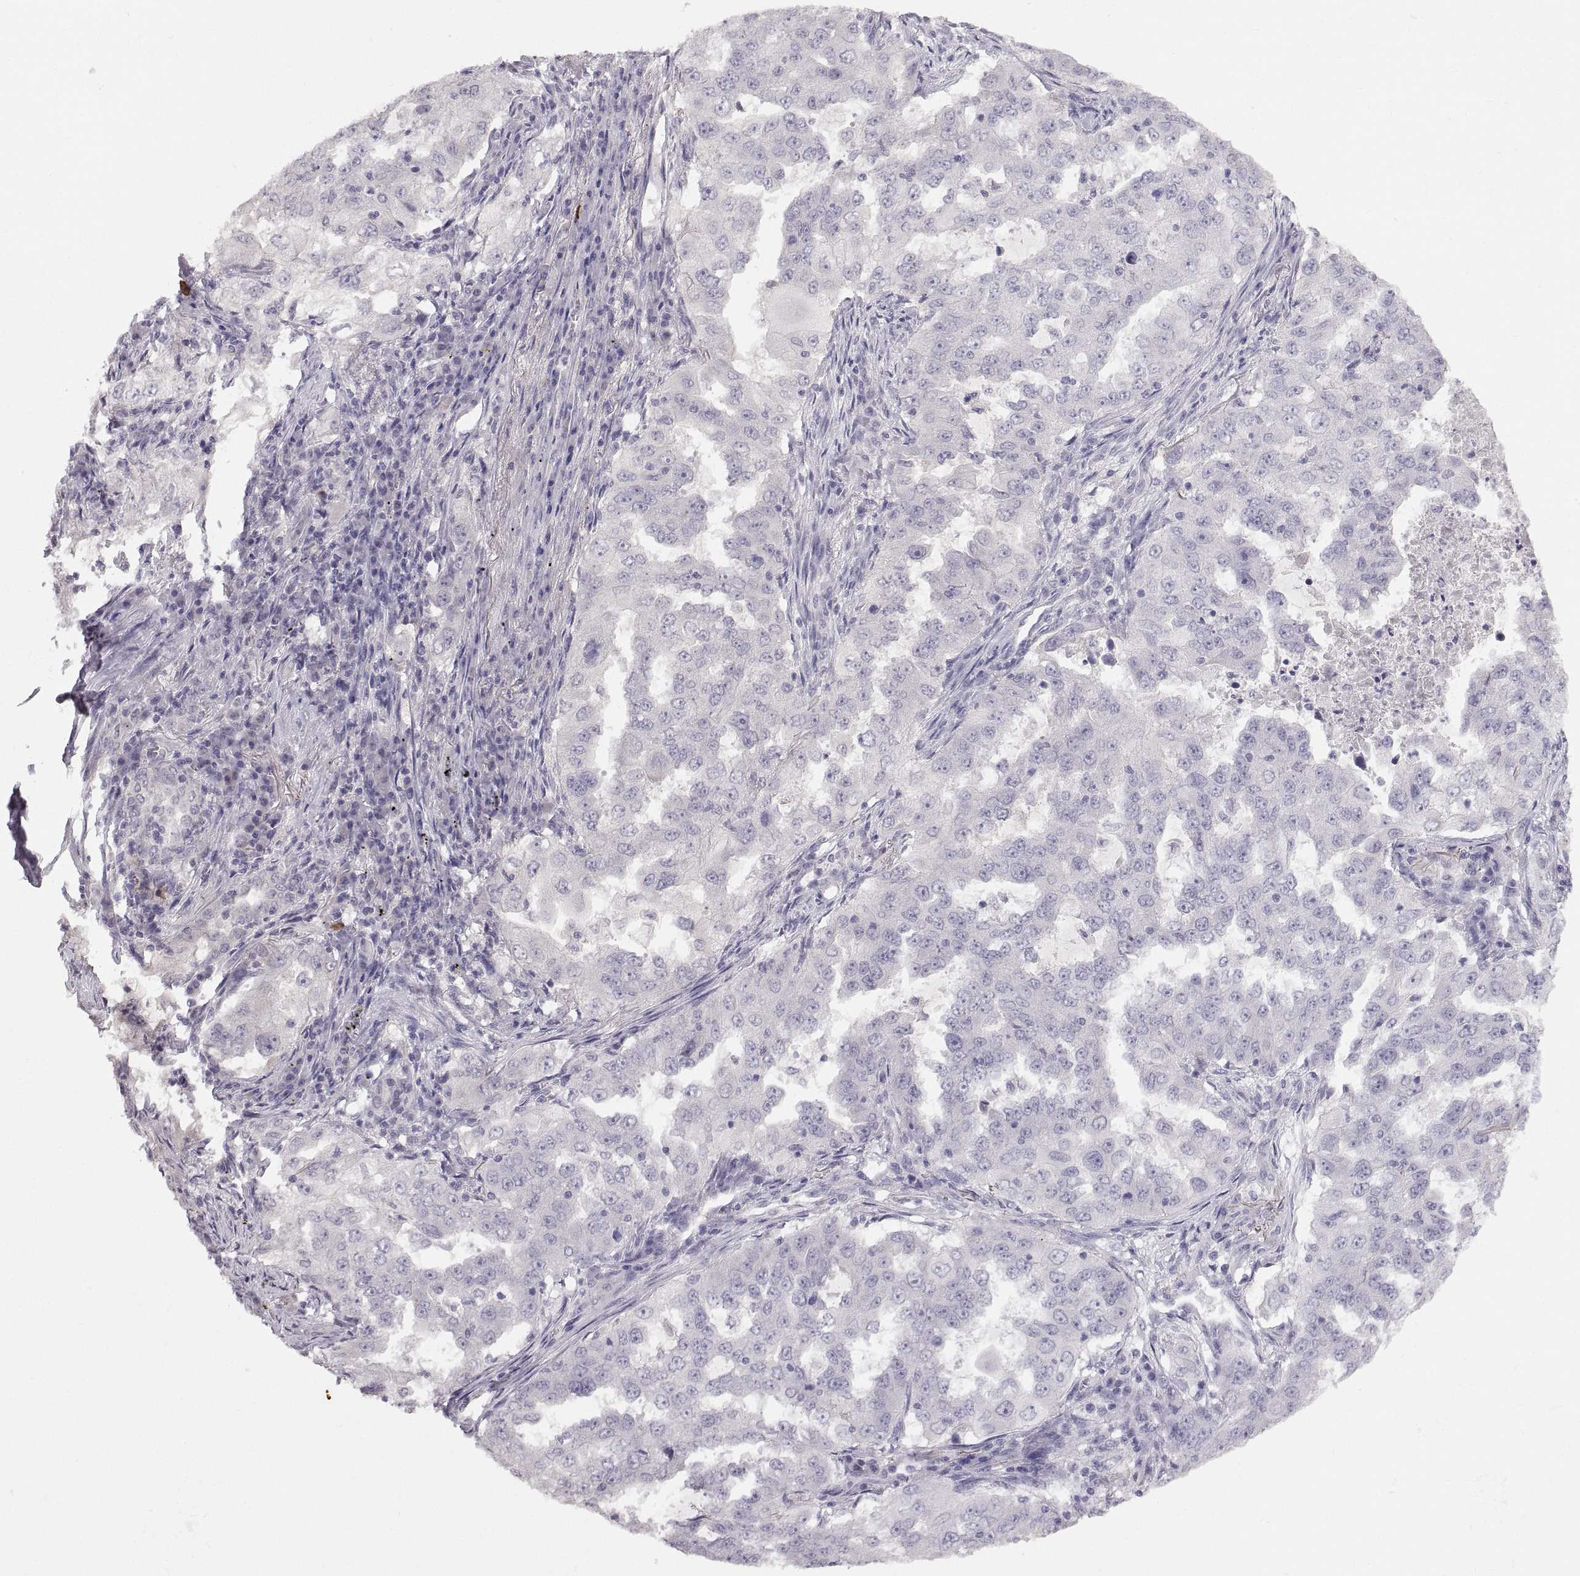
{"staining": {"intensity": "negative", "quantity": "none", "location": "none"}, "tissue": "lung cancer", "cell_type": "Tumor cells", "image_type": "cancer", "snomed": [{"axis": "morphology", "description": "Adenocarcinoma, NOS"}, {"axis": "topography", "description": "Lung"}], "caption": "A micrograph of lung cancer stained for a protein exhibits no brown staining in tumor cells.", "gene": "ZNF185", "patient": {"sex": "female", "age": 61}}